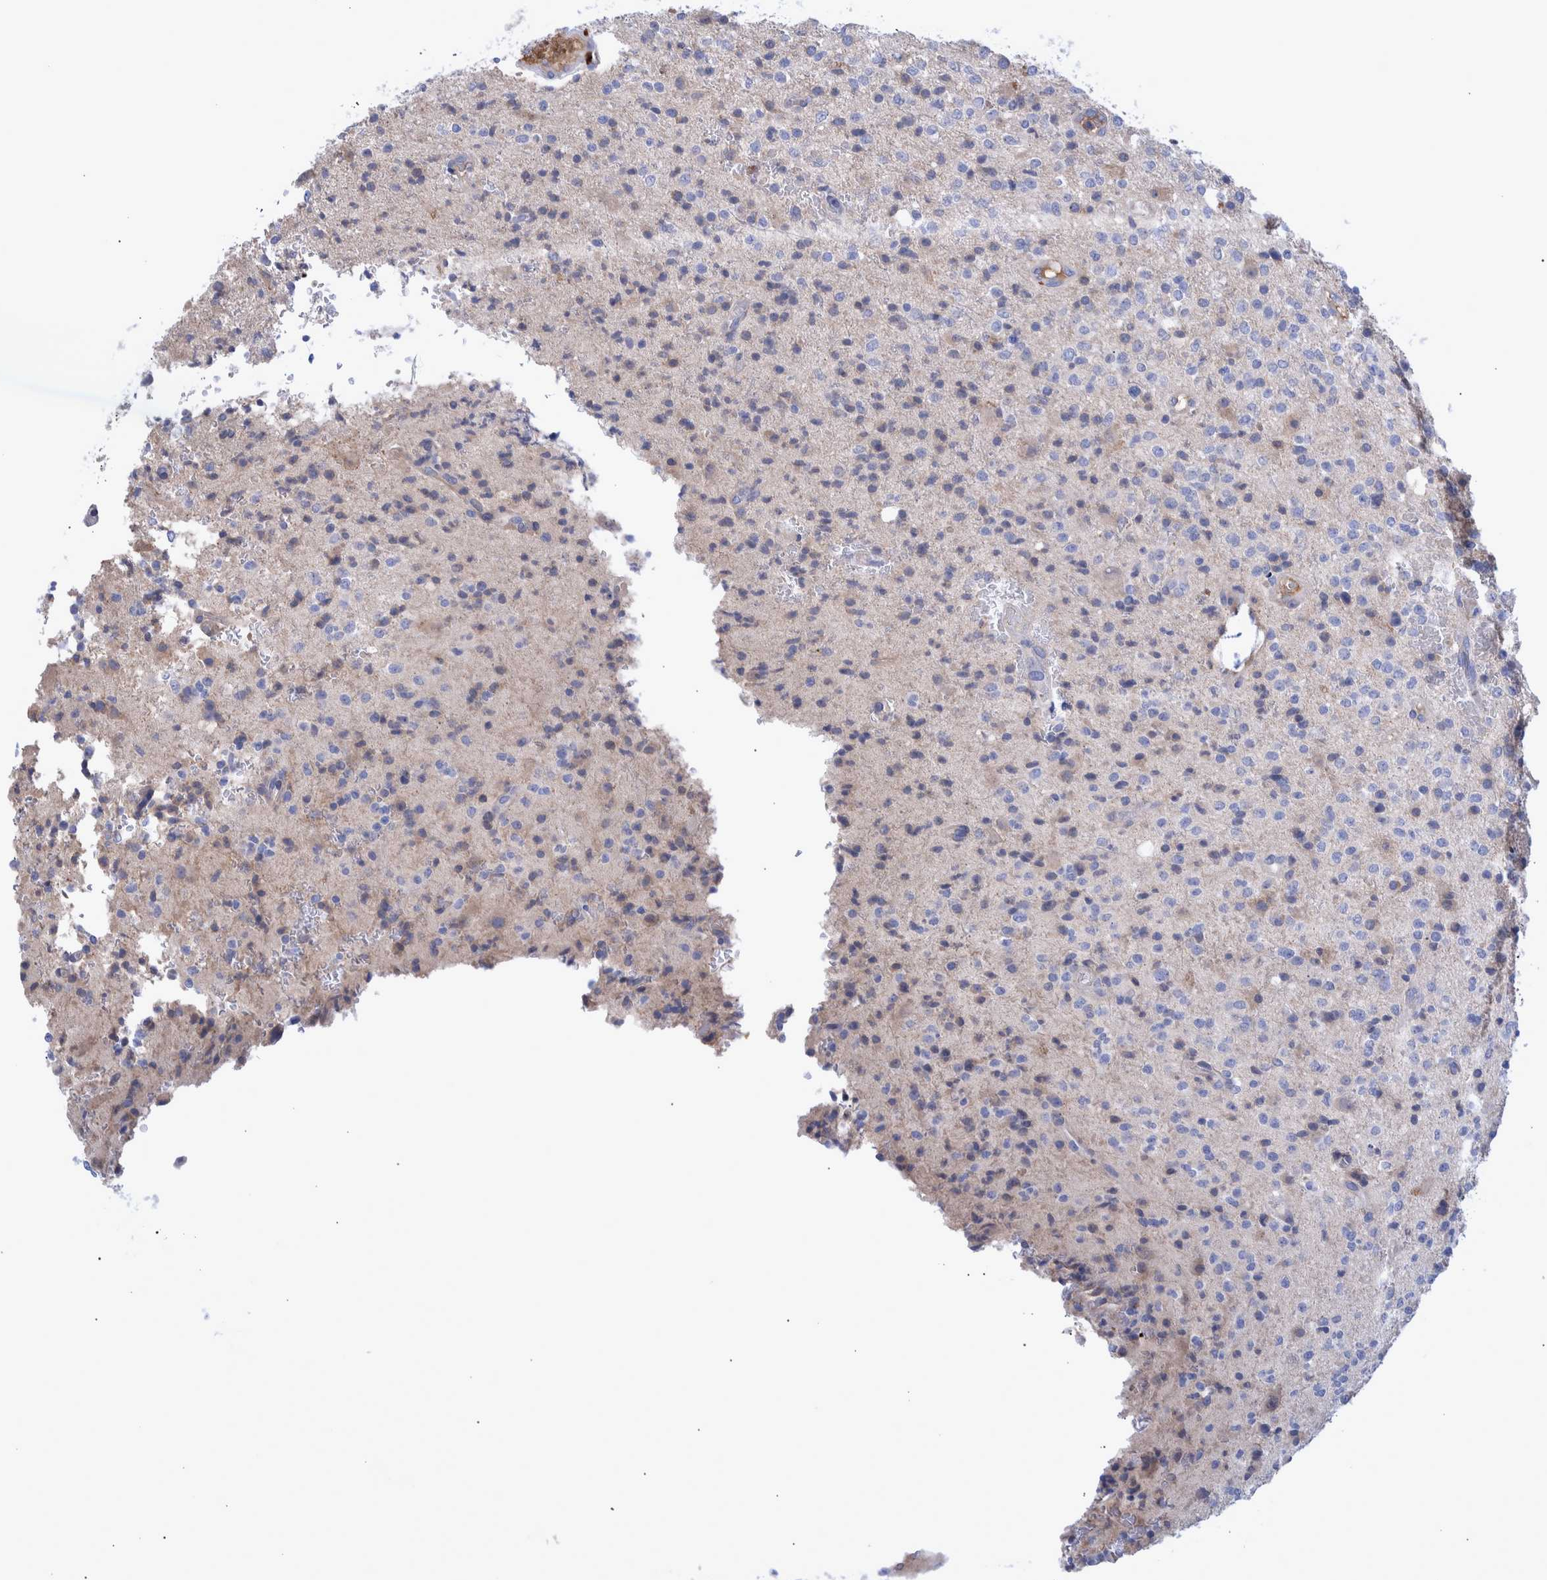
{"staining": {"intensity": "negative", "quantity": "none", "location": "none"}, "tissue": "glioma", "cell_type": "Tumor cells", "image_type": "cancer", "snomed": [{"axis": "morphology", "description": "Glioma, malignant, High grade"}, {"axis": "topography", "description": "Brain"}], "caption": "IHC of human malignant high-grade glioma demonstrates no positivity in tumor cells.", "gene": "DLL4", "patient": {"sex": "male", "age": 34}}